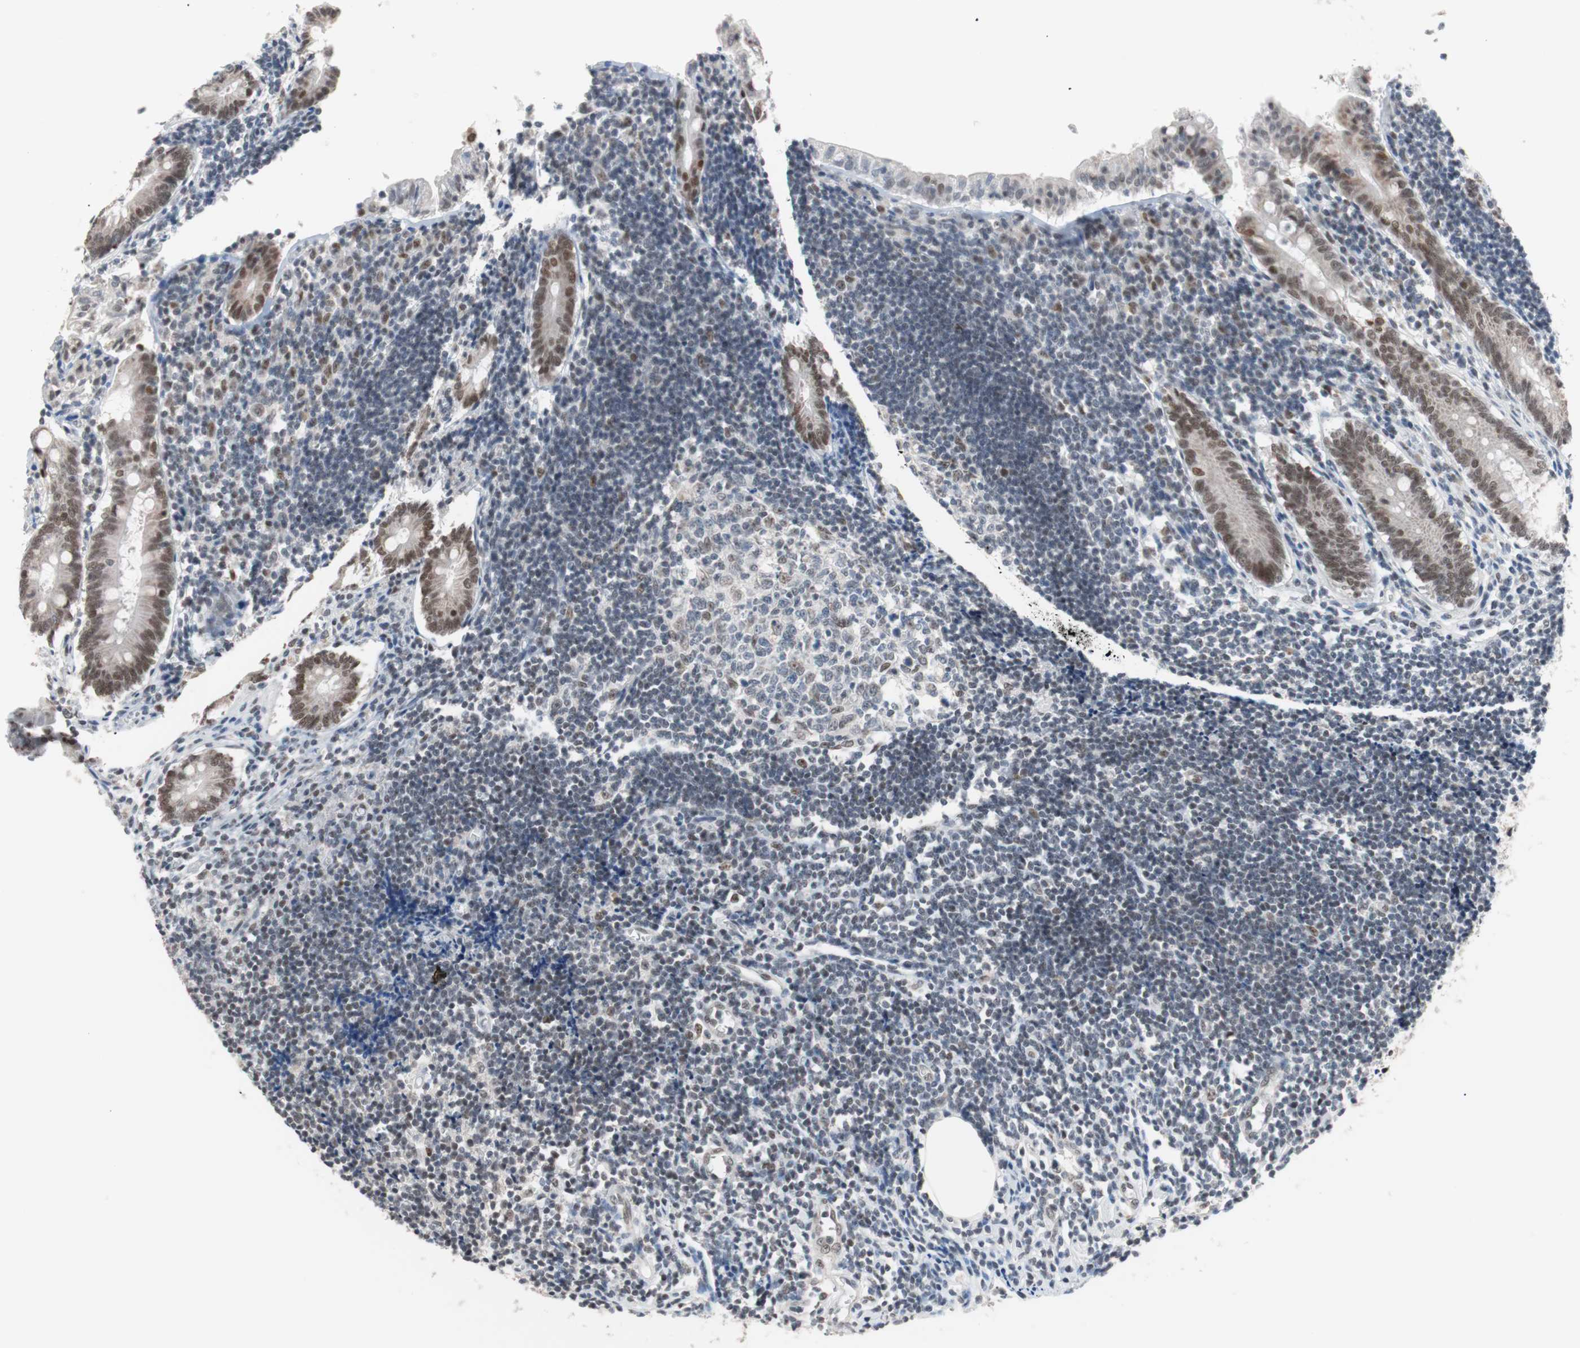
{"staining": {"intensity": "moderate", "quantity": ">75%", "location": "nuclear"}, "tissue": "appendix", "cell_type": "Glandular cells", "image_type": "normal", "snomed": [{"axis": "morphology", "description": "Normal tissue, NOS"}, {"axis": "topography", "description": "Appendix"}], "caption": "The image demonstrates immunohistochemical staining of unremarkable appendix. There is moderate nuclear expression is identified in about >75% of glandular cells. The staining is performed using DAB brown chromogen to label protein expression. The nuclei are counter-stained blue using hematoxylin.", "gene": "LIG3", "patient": {"sex": "female", "age": 50}}